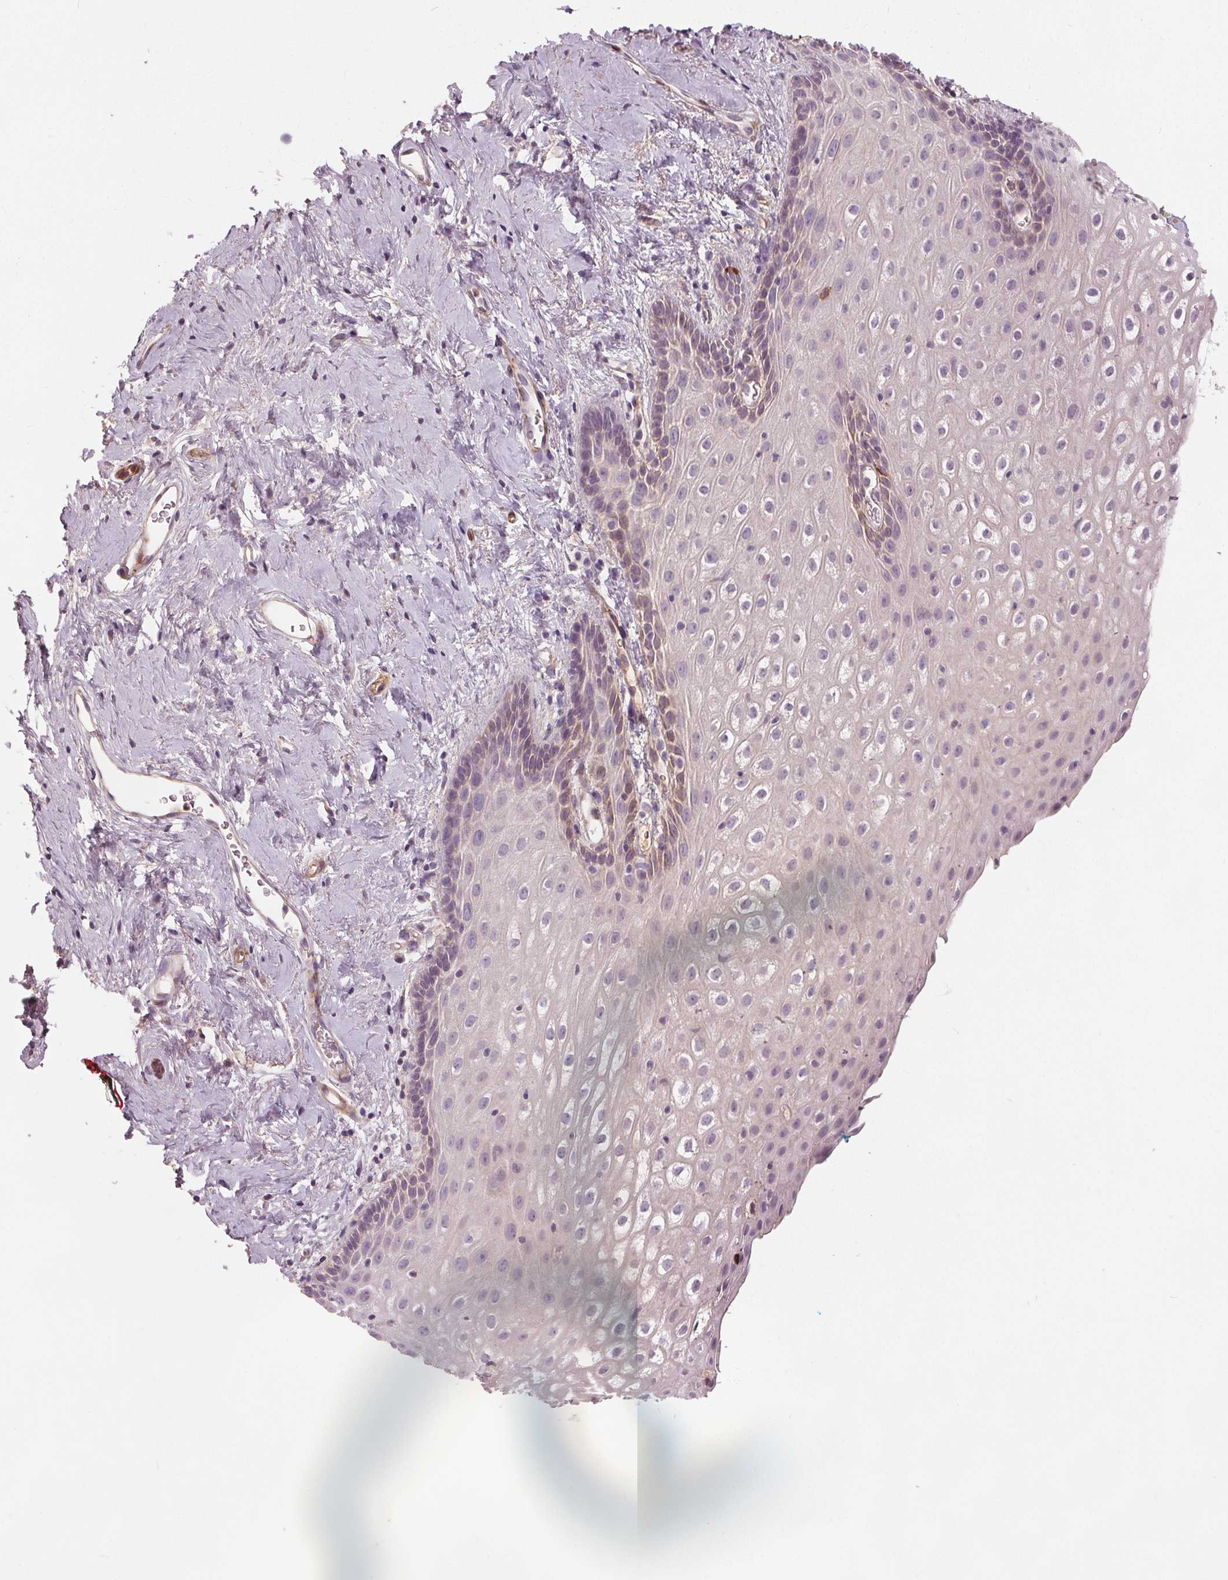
{"staining": {"intensity": "negative", "quantity": "none", "location": "none"}, "tissue": "vagina", "cell_type": "Squamous epithelial cells", "image_type": "normal", "snomed": [{"axis": "morphology", "description": "Normal tissue, NOS"}, {"axis": "morphology", "description": "Adenocarcinoma, NOS"}, {"axis": "topography", "description": "Rectum"}, {"axis": "topography", "description": "Vagina"}, {"axis": "topography", "description": "Peripheral nerve tissue"}], "caption": "Histopathology image shows no significant protein positivity in squamous epithelial cells of unremarkable vagina.", "gene": "PDGFD", "patient": {"sex": "female", "age": 71}}